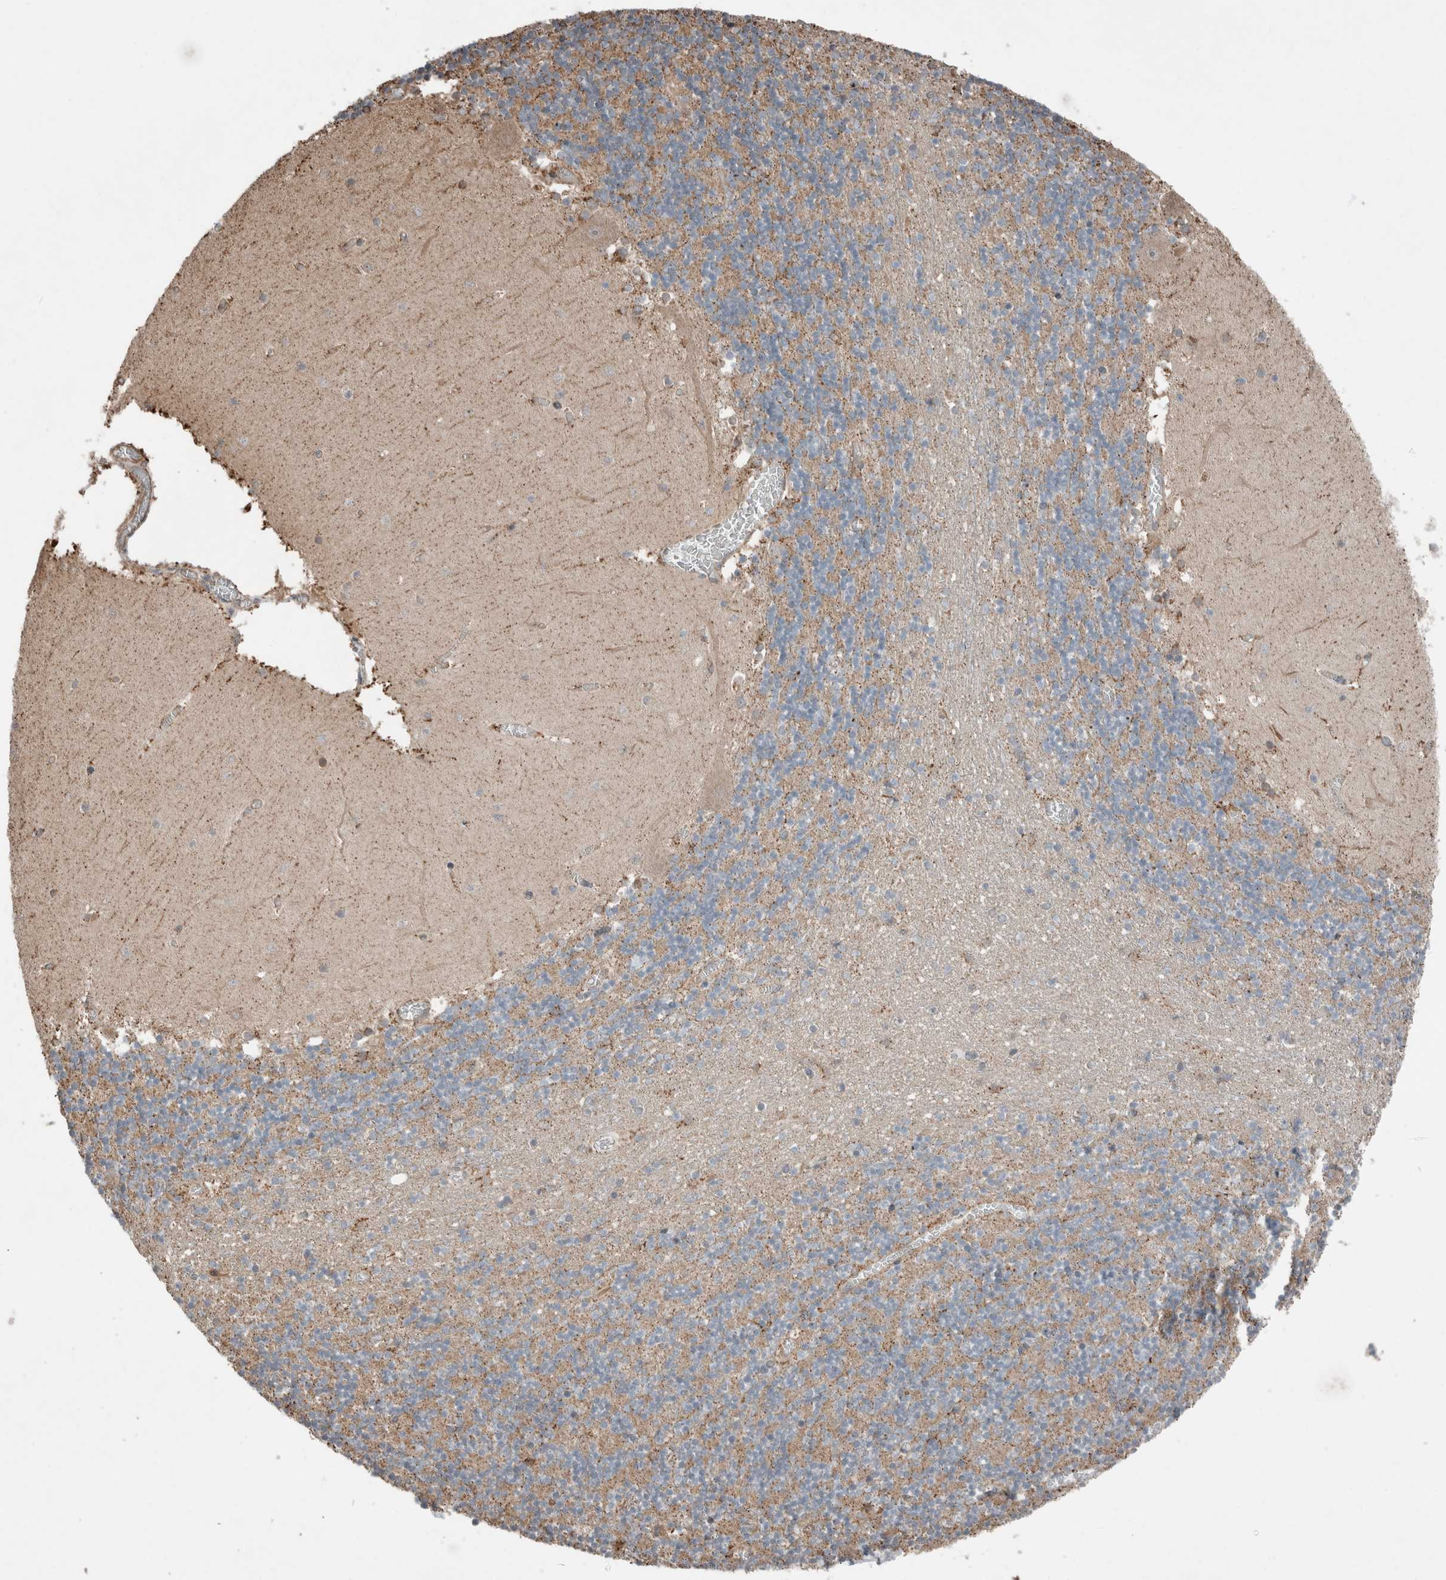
{"staining": {"intensity": "weak", "quantity": "<25%", "location": "cytoplasmic/membranous"}, "tissue": "cerebellum", "cell_type": "Cells in granular layer", "image_type": "normal", "snomed": [{"axis": "morphology", "description": "Normal tissue, NOS"}, {"axis": "topography", "description": "Cerebellum"}], "caption": "This micrograph is of normal cerebellum stained with immunohistochemistry (IHC) to label a protein in brown with the nuclei are counter-stained blue. There is no positivity in cells in granular layer.", "gene": "KLK14", "patient": {"sex": "female", "age": 28}}